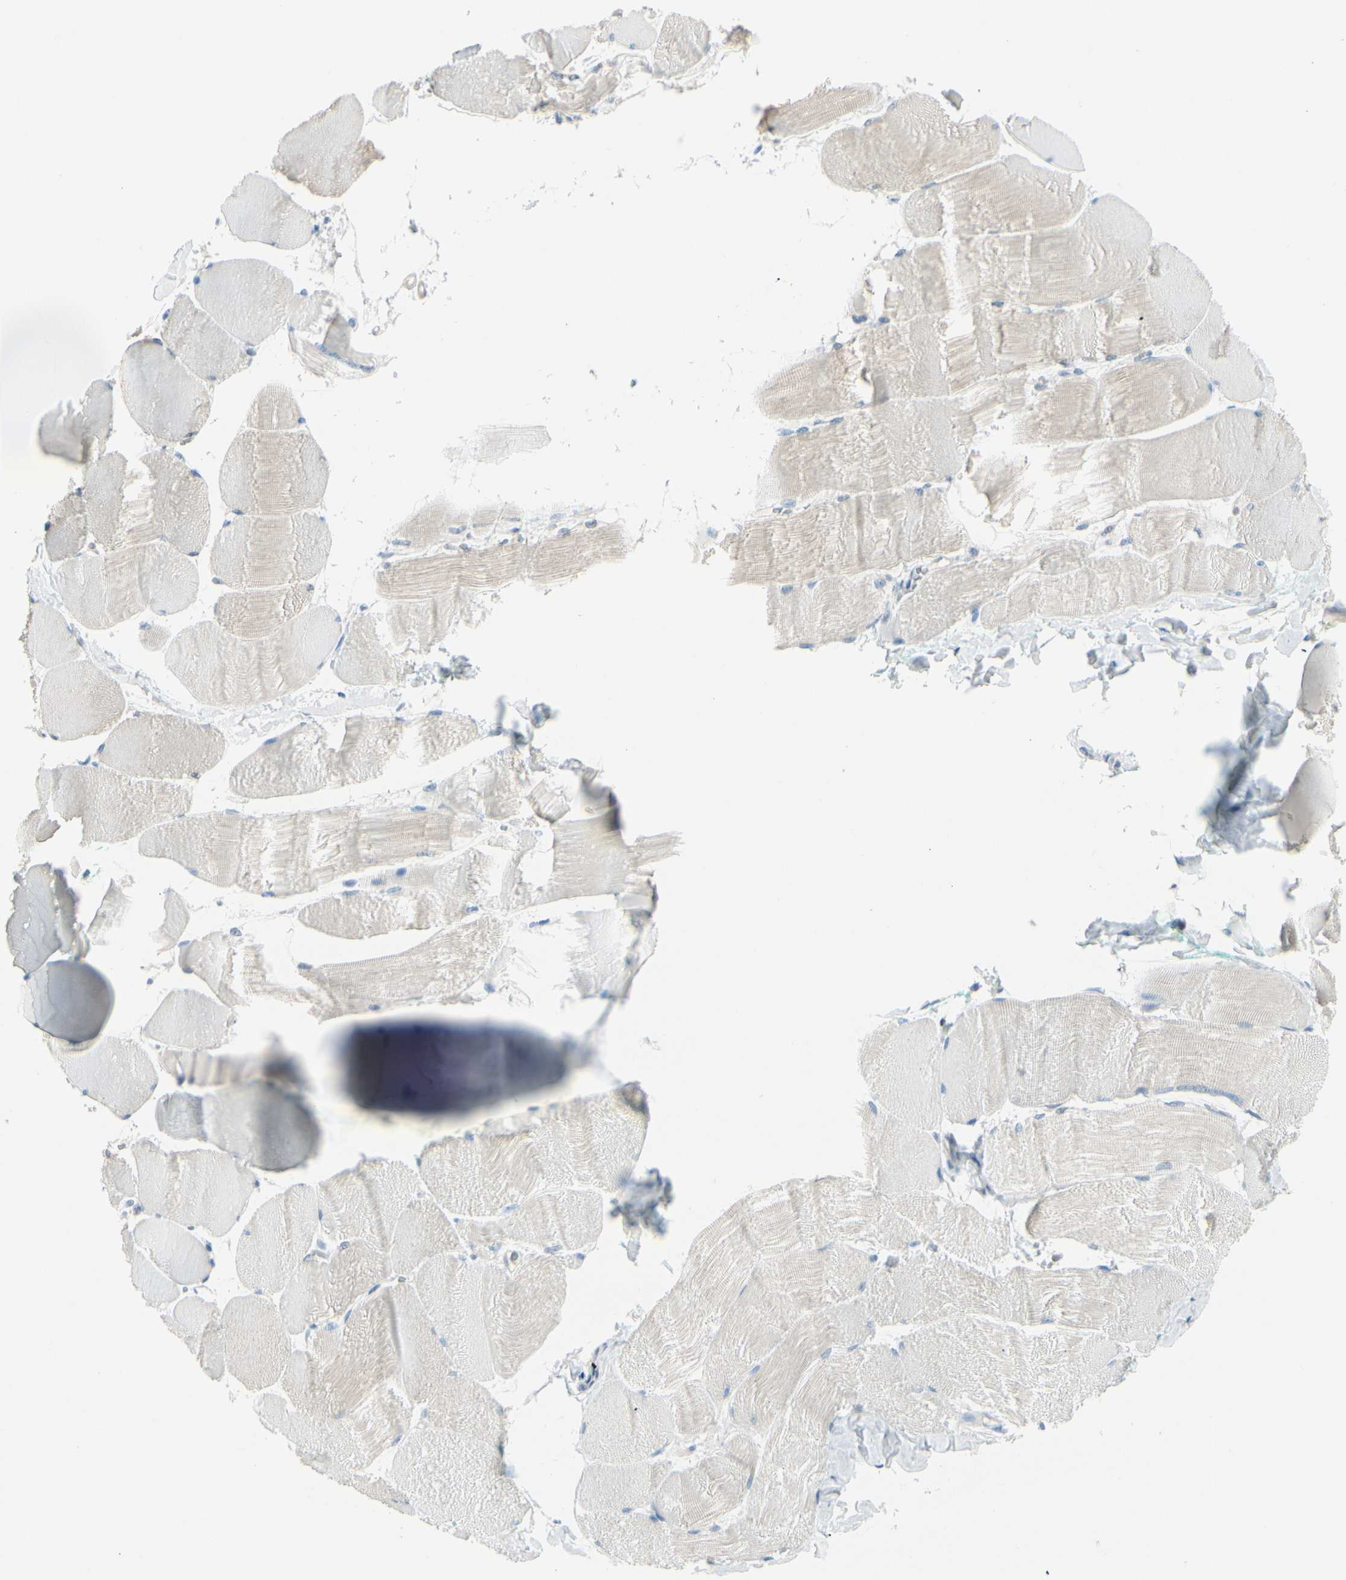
{"staining": {"intensity": "negative", "quantity": "none", "location": "none"}, "tissue": "skeletal muscle", "cell_type": "Myocytes", "image_type": "normal", "snomed": [{"axis": "morphology", "description": "Normal tissue, NOS"}, {"axis": "morphology", "description": "Squamous cell carcinoma, NOS"}, {"axis": "topography", "description": "Skeletal muscle"}], "caption": "DAB immunohistochemical staining of unremarkable human skeletal muscle exhibits no significant staining in myocytes. (DAB immunohistochemistry (IHC) visualized using brightfield microscopy, high magnification).", "gene": "TRAF1", "patient": {"sex": "male", "age": 51}}